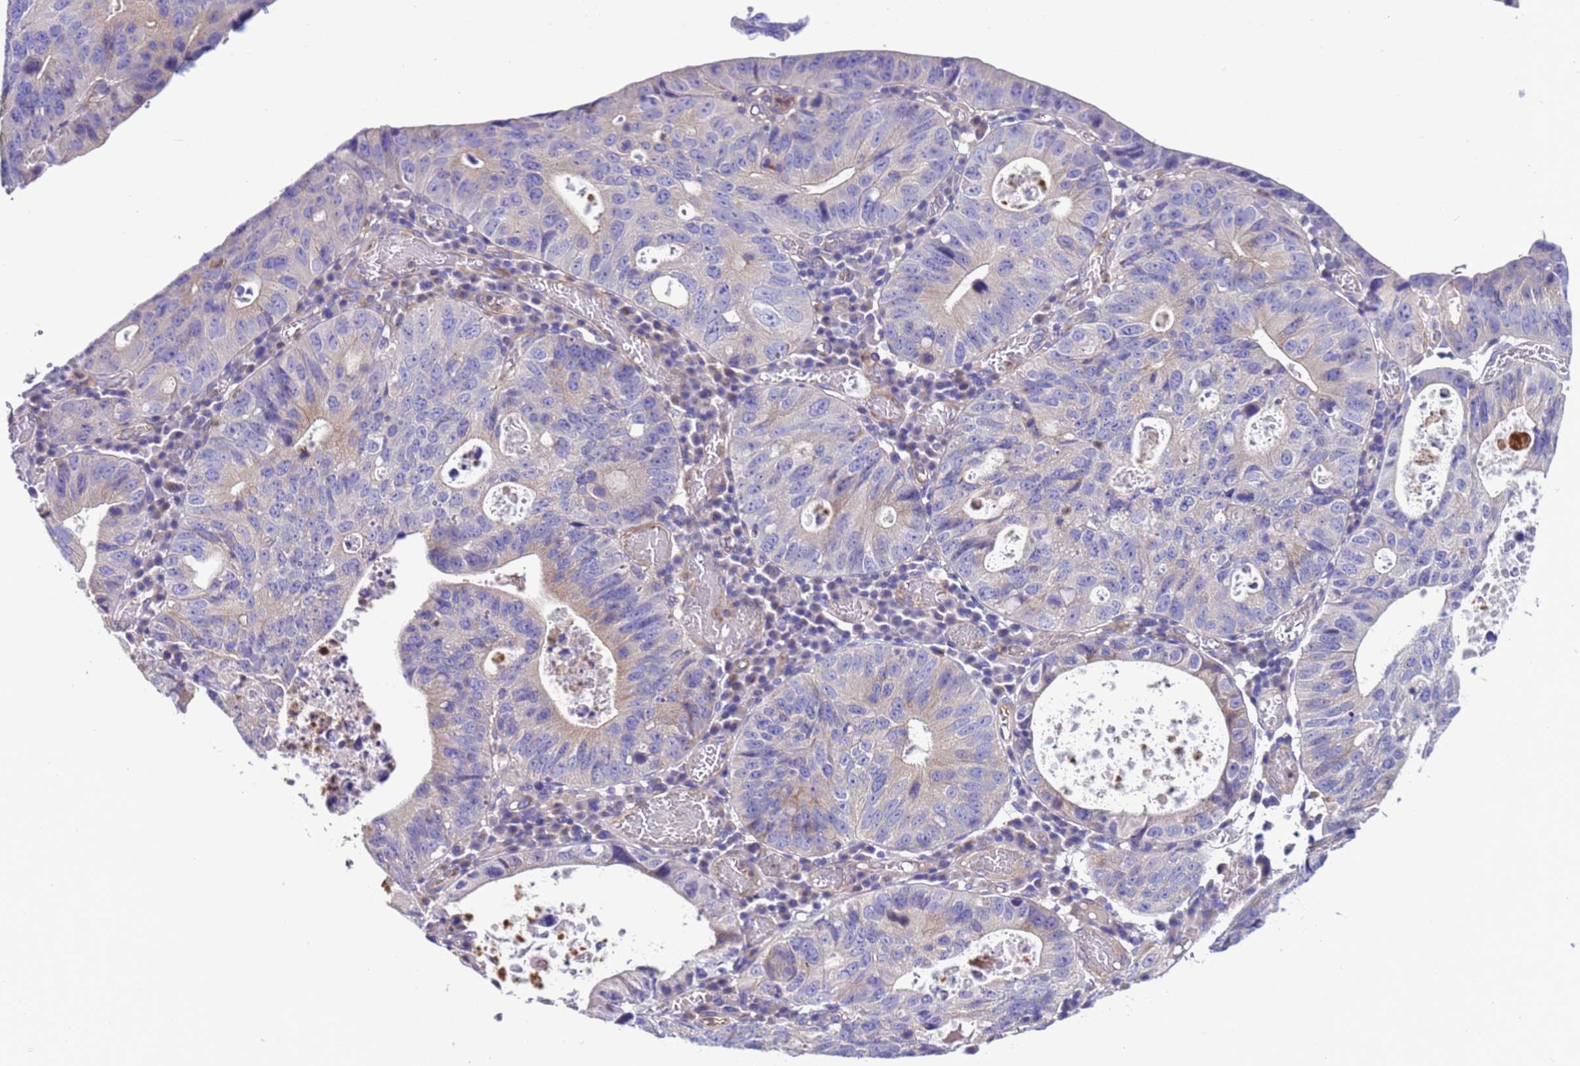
{"staining": {"intensity": "weak", "quantity": "<25%", "location": "cytoplasmic/membranous"}, "tissue": "stomach cancer", "cell_type": "Tumor cells", "image_type": "cancer", "snomed": [{"axis": "morphology", "description": "Adenocarcinoma, NOS"}, {"axis": "topography", "description": "Stomach"}], "caption": "The histopathology image reveals no significant expression in tumor cells of stomach adenocarcinoma.", "gene": "KICS2", "patient": {"sex": "male", "age": 59}}